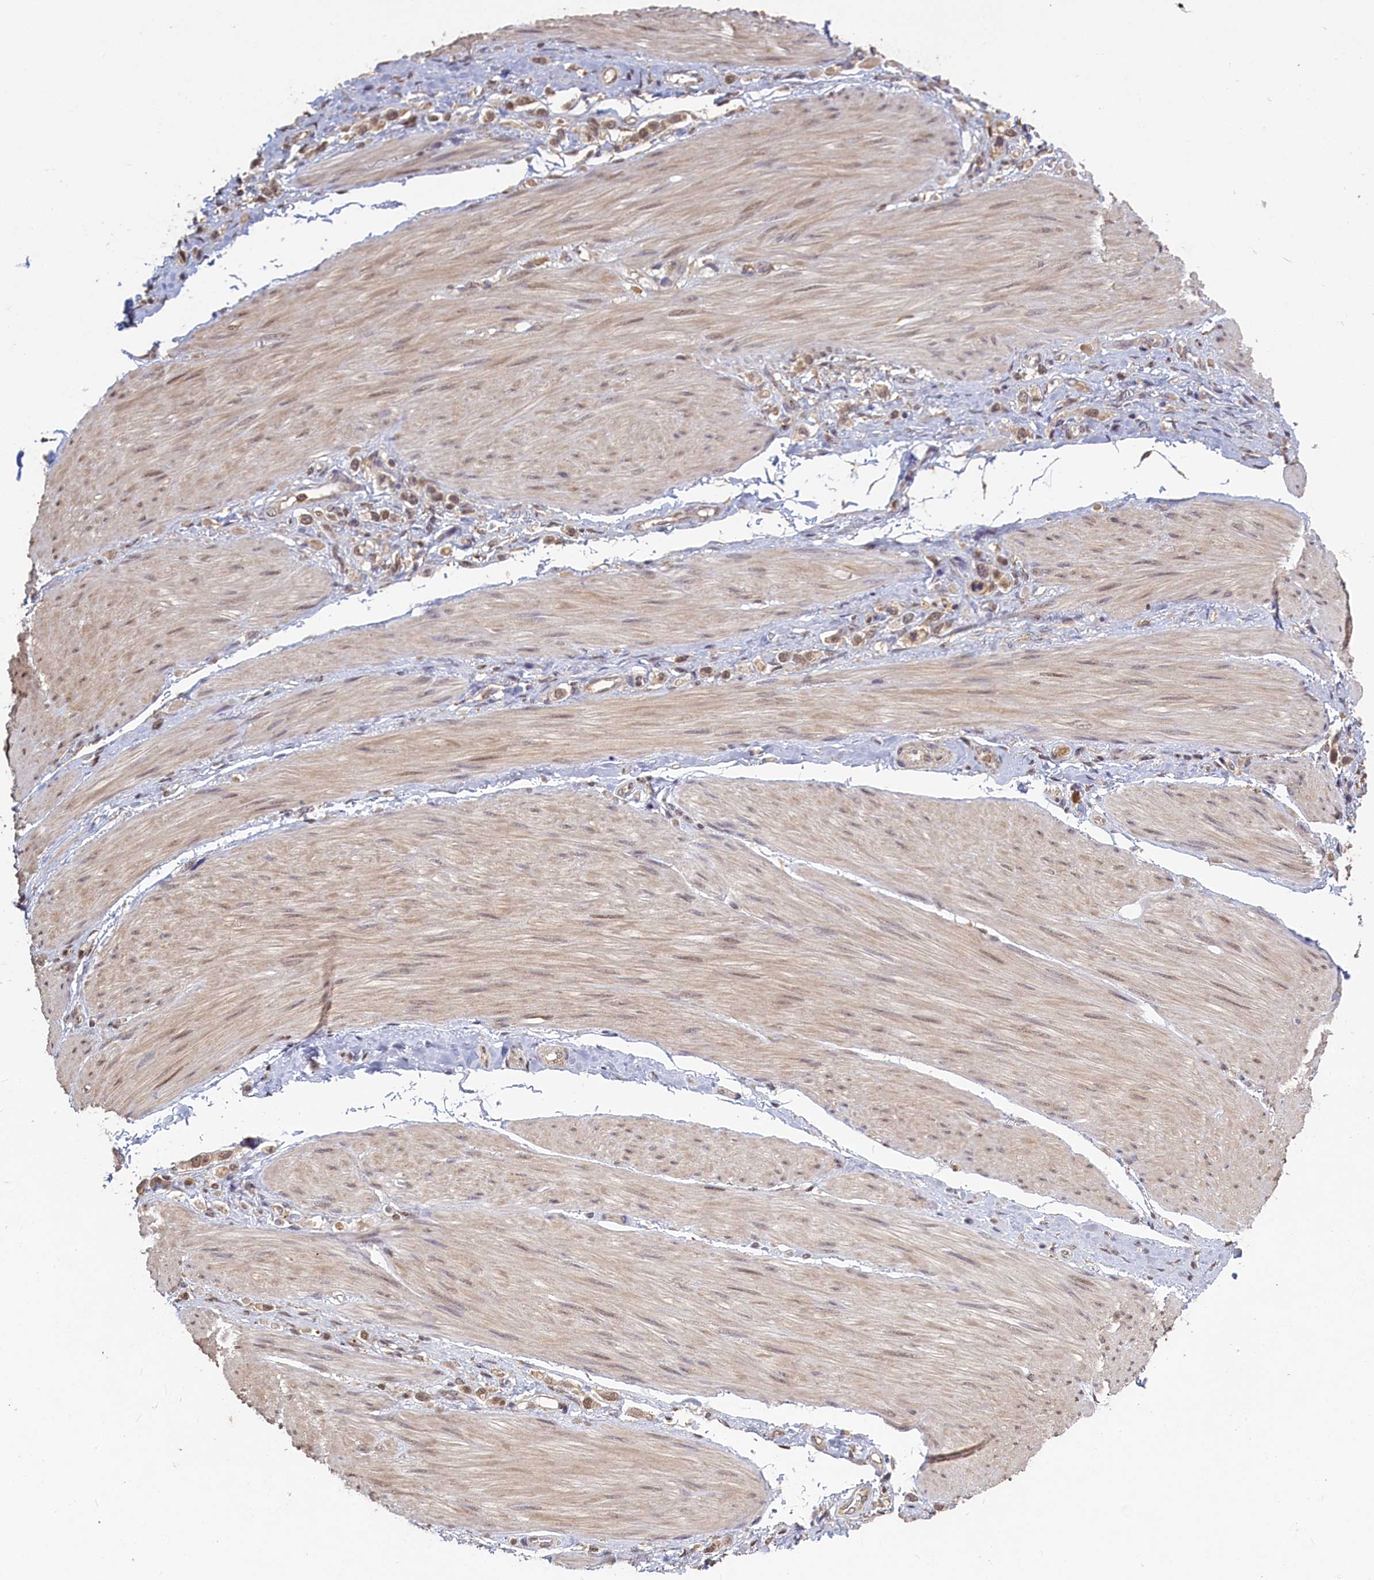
{"staining": {"intensity": "moderate", "quantity": ">75%", "location": "cytoplasmic/membranous"}, "tissue": "stomach cancer", "cell_type": "Tumor cells", "image_type": "cancer", "snomed": [{"axis": "morphology", "description": "Adenocarcinoma, NOS"}, {"axis": "topography", "description": "Stomach"}], "caption": "A micrograph showing moderate cytoplasmic/membranous positivity in approximately >75% of tumor cells in stomach cancer (adenocarcinoma), as visualized by brown immunohistochemical staining.", "gene": "UCHL3", "patient": {"sex": "female", "age": 65}}